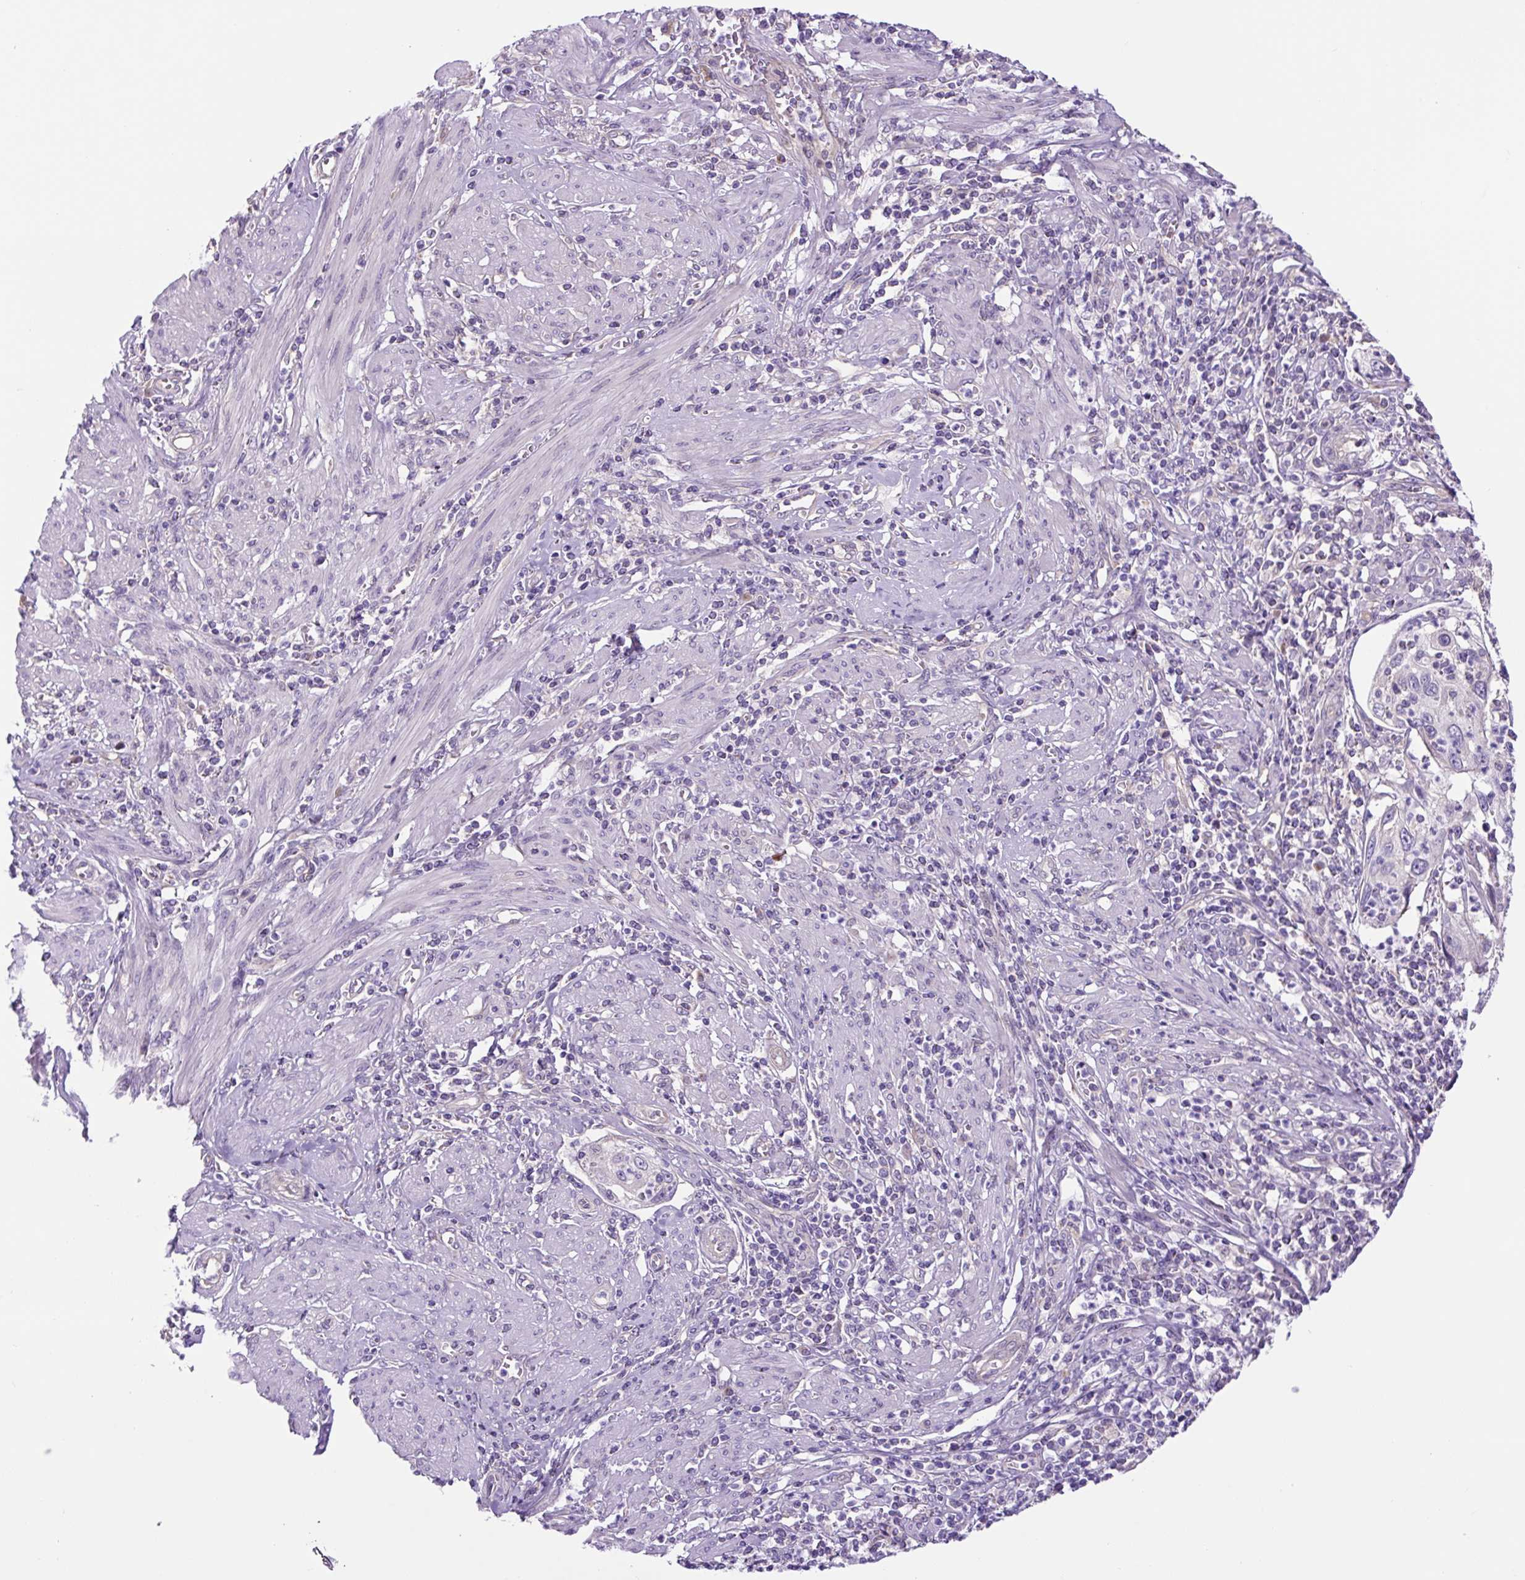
{"staining": {"intensity": "negative", "quantity": "none", "location": "none"}, "tissue": "cervical cancer", "cell_type": "Tumor cells", "image_type": "cancer", "snomed": [{"axis": "morphology", "description": "Squamous cell carcinoma, NOS"}, {"axis": "topography", "description": "Cervix"}], "caption": "This image is of cervical cancer stained with immunohistochemistry (IHC) to label a protein in brown with the nuclei are counter-stained blue. There is no expression in tumor cells.", "gene": "GORASP1", "patient": {"sex": "female", "age": 70}}